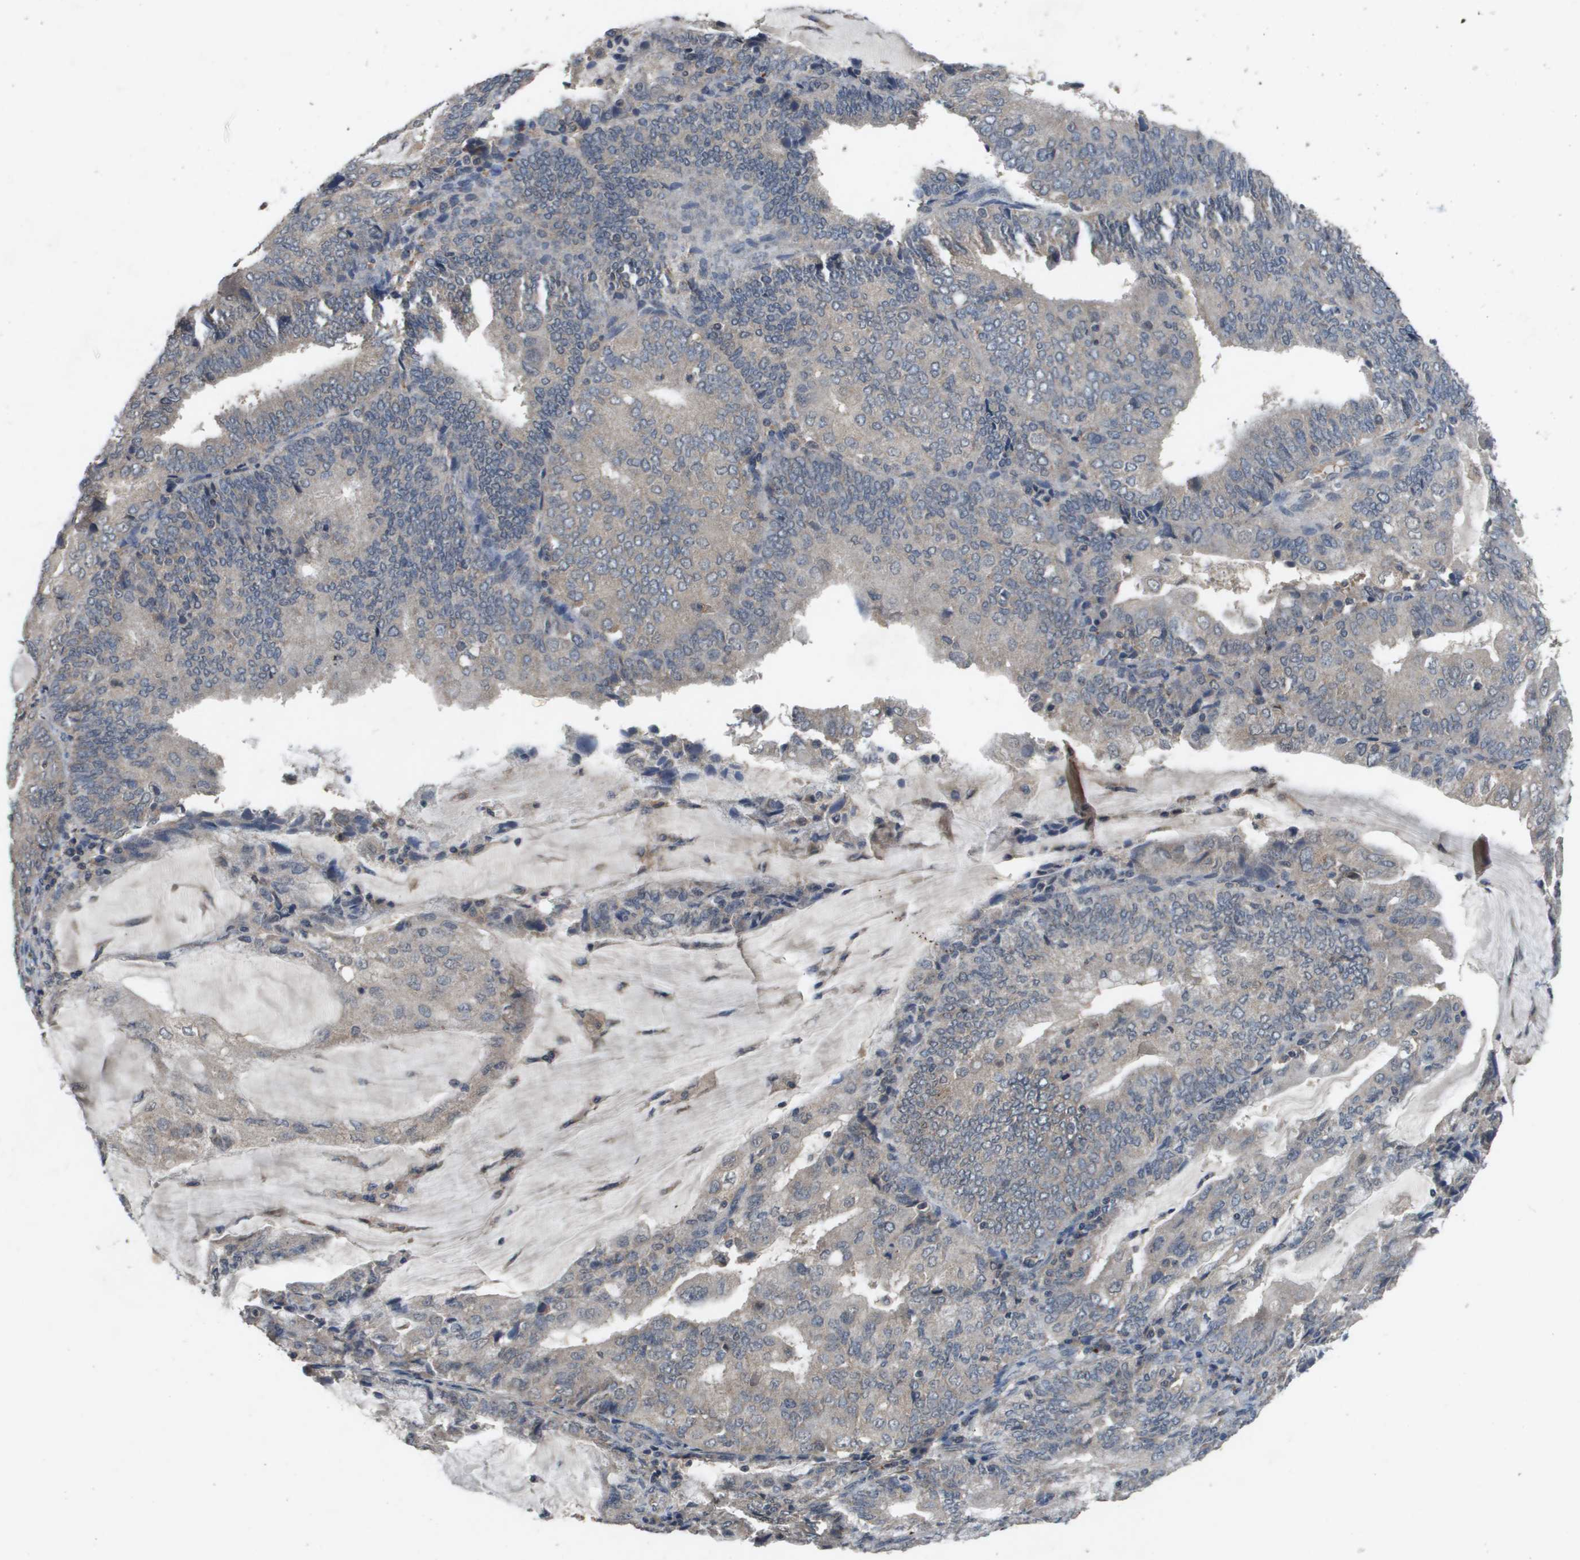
{"staining": {"intensity": "weak", "quantity": "<25%", "location": "cytoplasmic/membranous"}, "tissue": "endometrial cancer", "cell_type": "Tumor cells", "image_type": "cancer", "snomed": [{"axis": "morphology", "description": "Adenocarcinoma, NOS"}, {"axis": "topography", "description": "Endometrium"}], "caption": "Protein analysis of endometrial cancer (adenocarcinoma) shows no significant staining in tumor cells.", "gene": "PROC", "patient": {"sex": "female", "age": 81}}